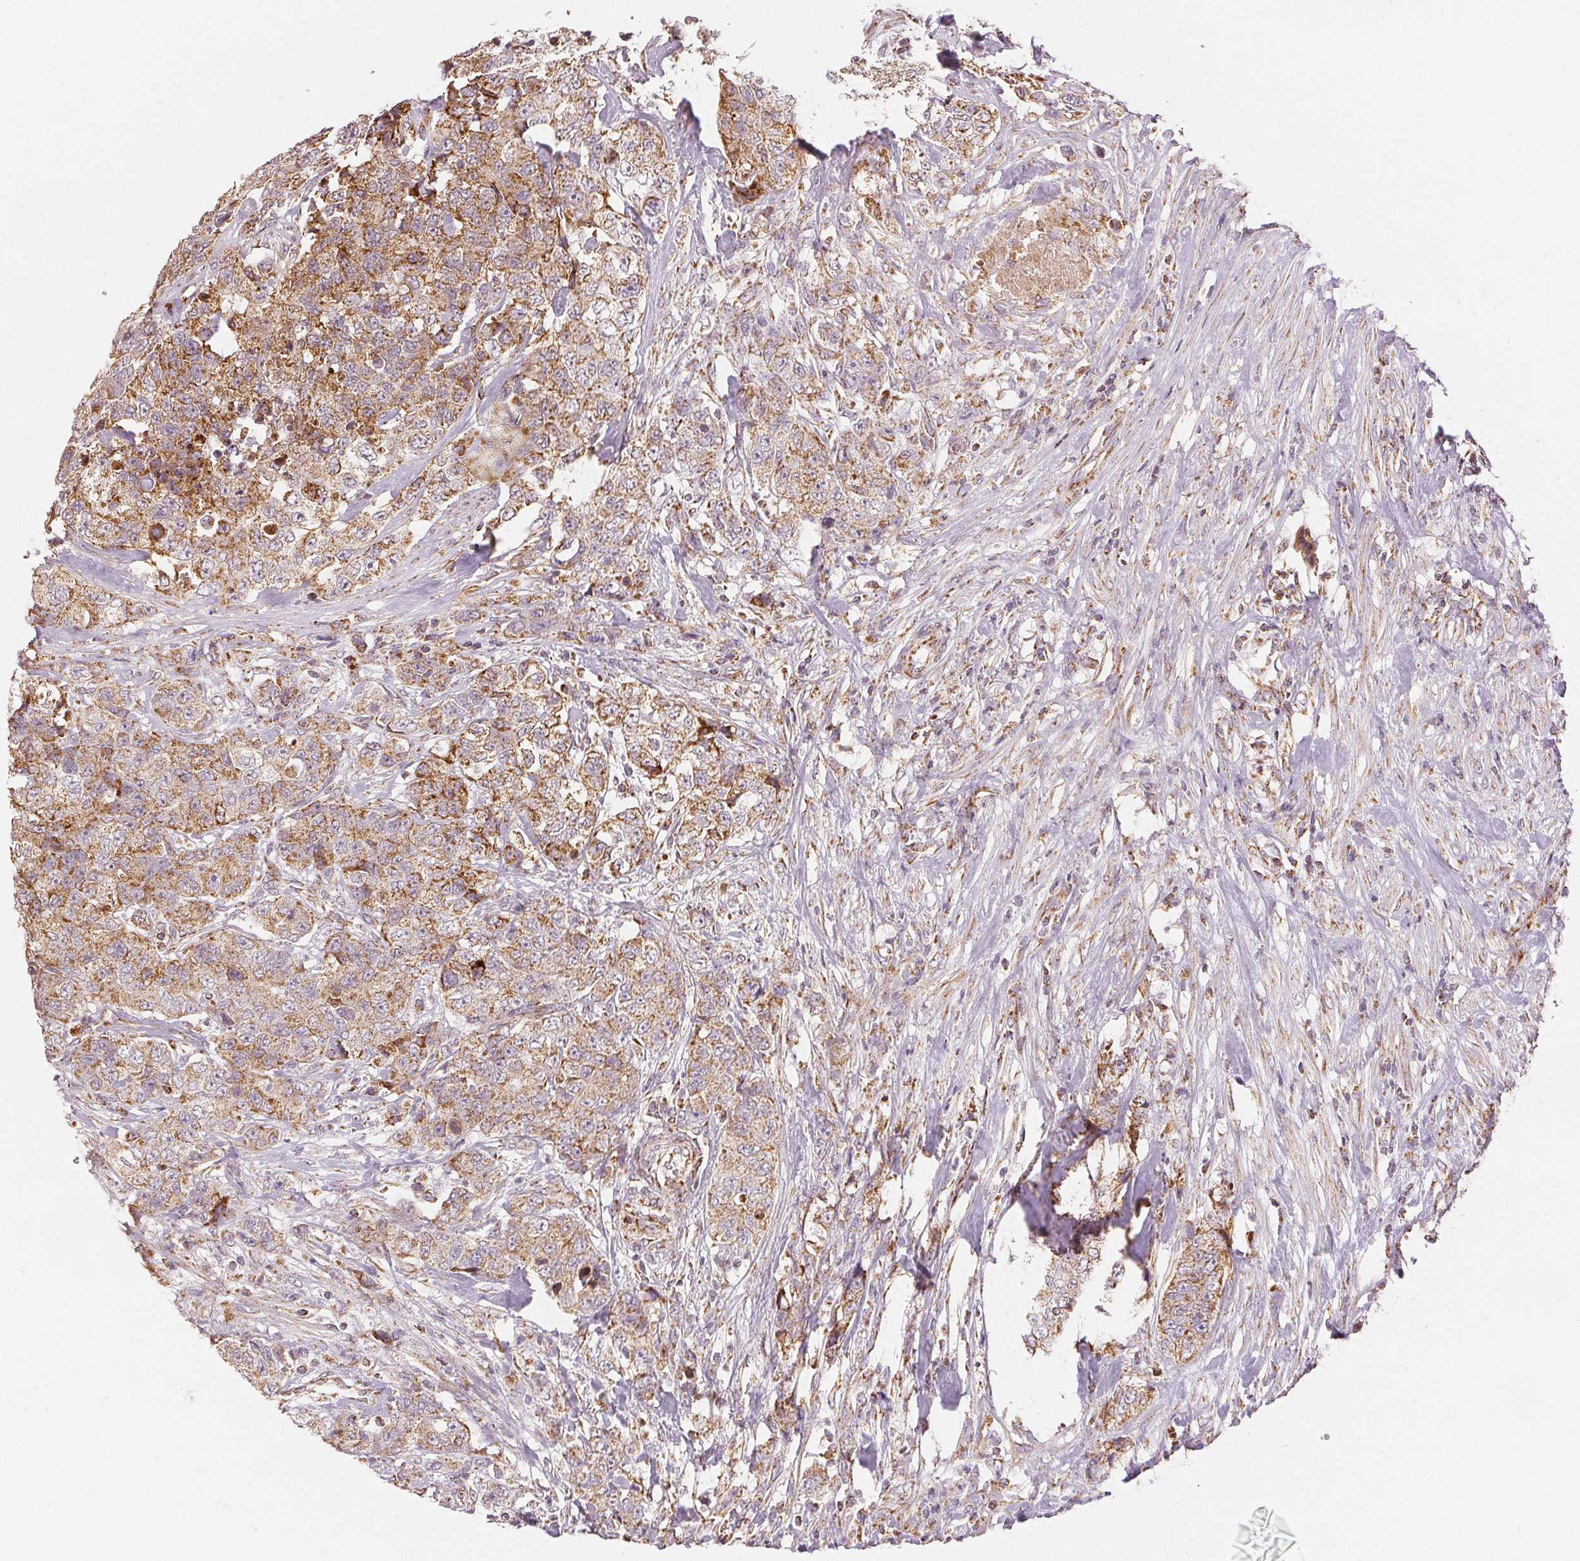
{"staining": {"intensity": "moderate", "quantity": ">75%", "location": "cytoplasmic/membranous"}, "tissue": "urothelial cancer", "cell_type": "Tumor cells", "image_type": "cancer", "snomed": [{"axis": "morphology", "description": "Urothelial carcinoma, High grade"}, {"axis": "topography", "description": "Urinary bladder"}], "caption": "Immunohistochemical staining of high-grade urothelial carcinoma displays medium levels of moderate cytoplasmic/membranous protein staining in approximately >75% of tumor cells. The protein is shown in brown color, while the nuclei are stained blue.", "gene": "SDHB", "patient": {"sex": "female", "age": 78}}